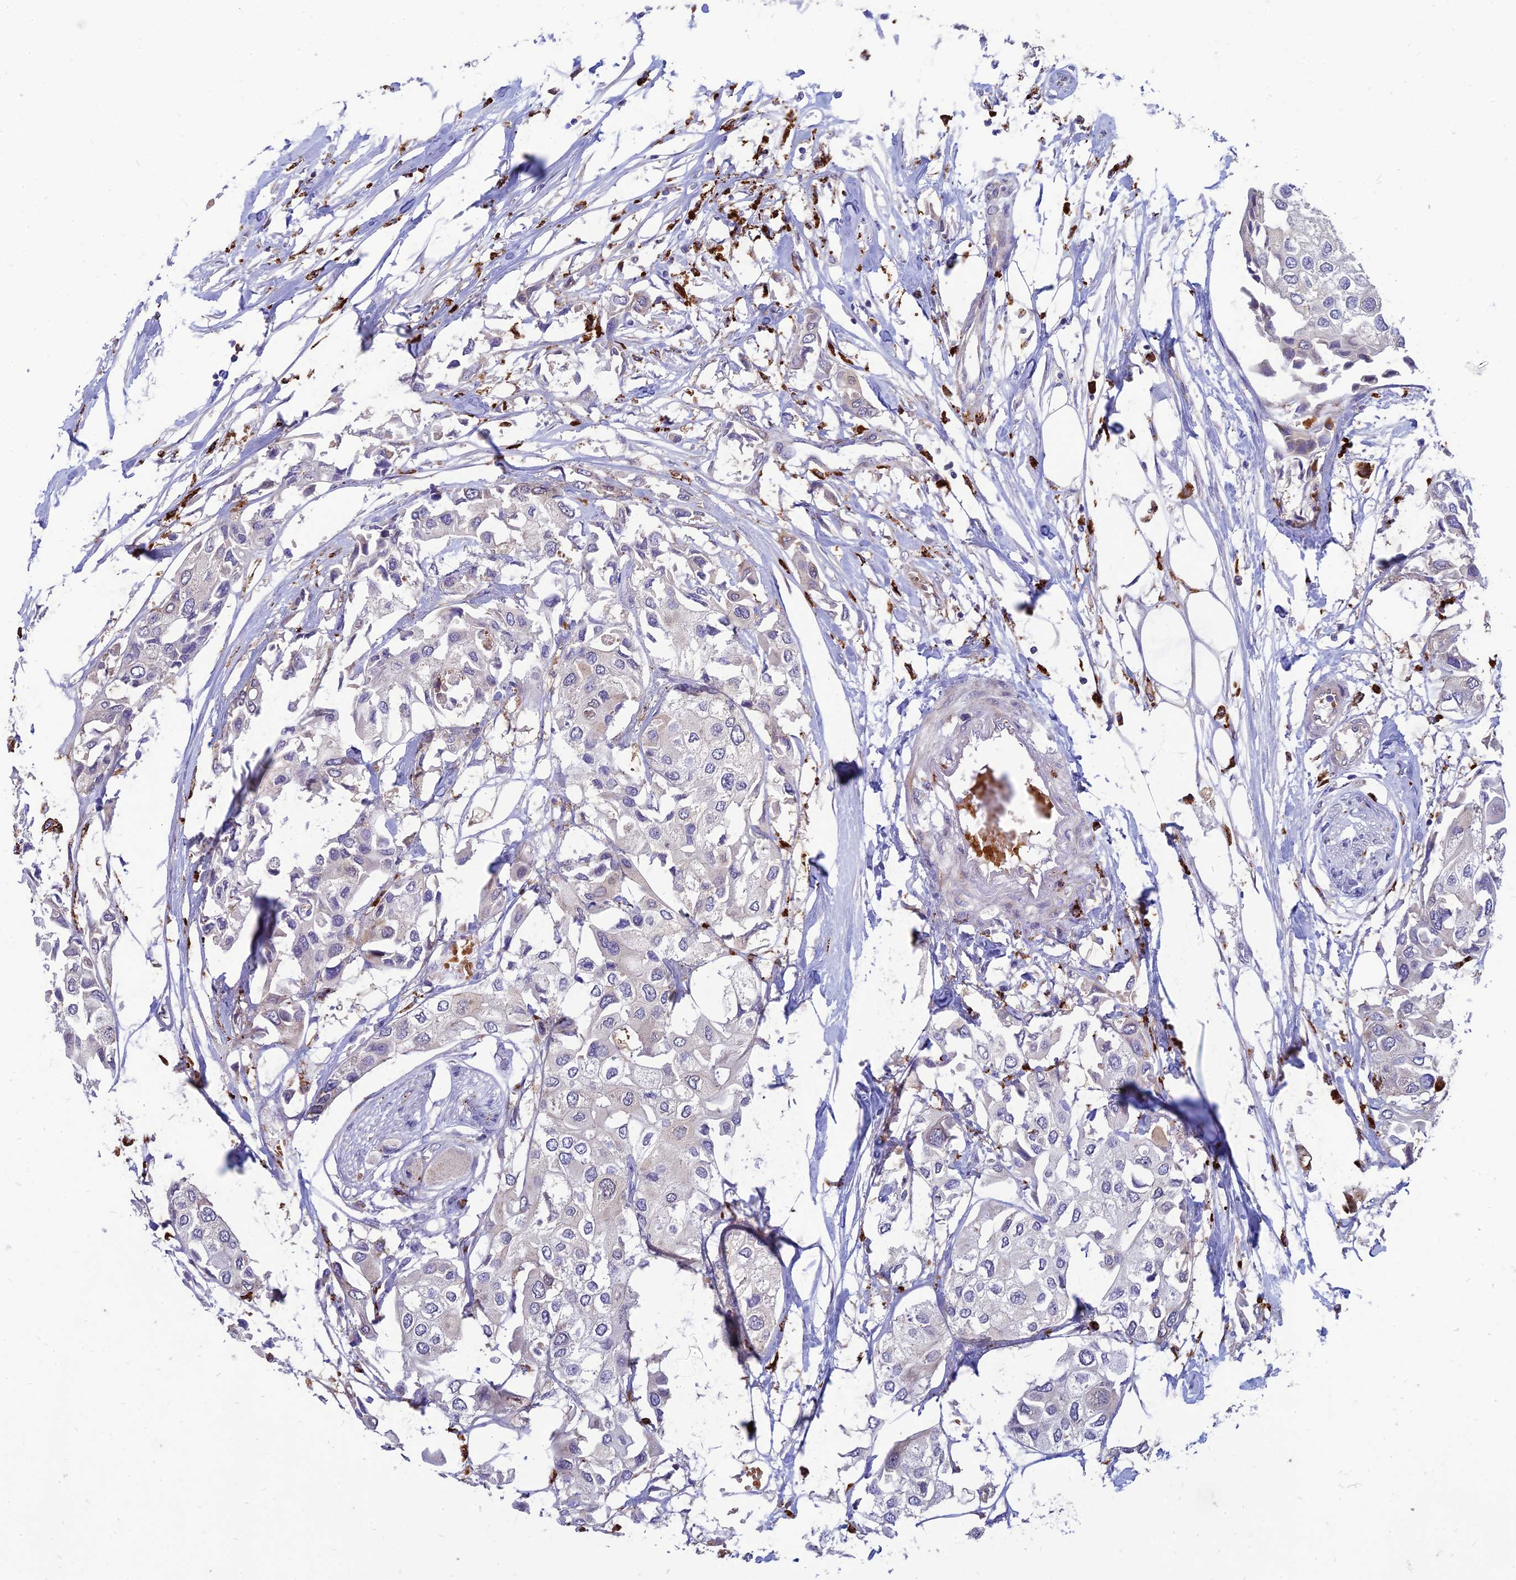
{"staining": {"intensity": "negative", "quantity": "none", "location": "none"}, "tissue": "urothelial cancer", "cell_type": "Tumor cells", "image_type": "cancer", "snomed": [{"axis": "morphology", "description": "Urothelial carcinoma, High grade"}, {"axis": "topography", "description": "Urinary bladder"}], "caption": "Tumor cells are negative for brown protein staining in urothelial cancer.", "gene": "PHKA2", "patient": {"sex": "male", "age": 64}}